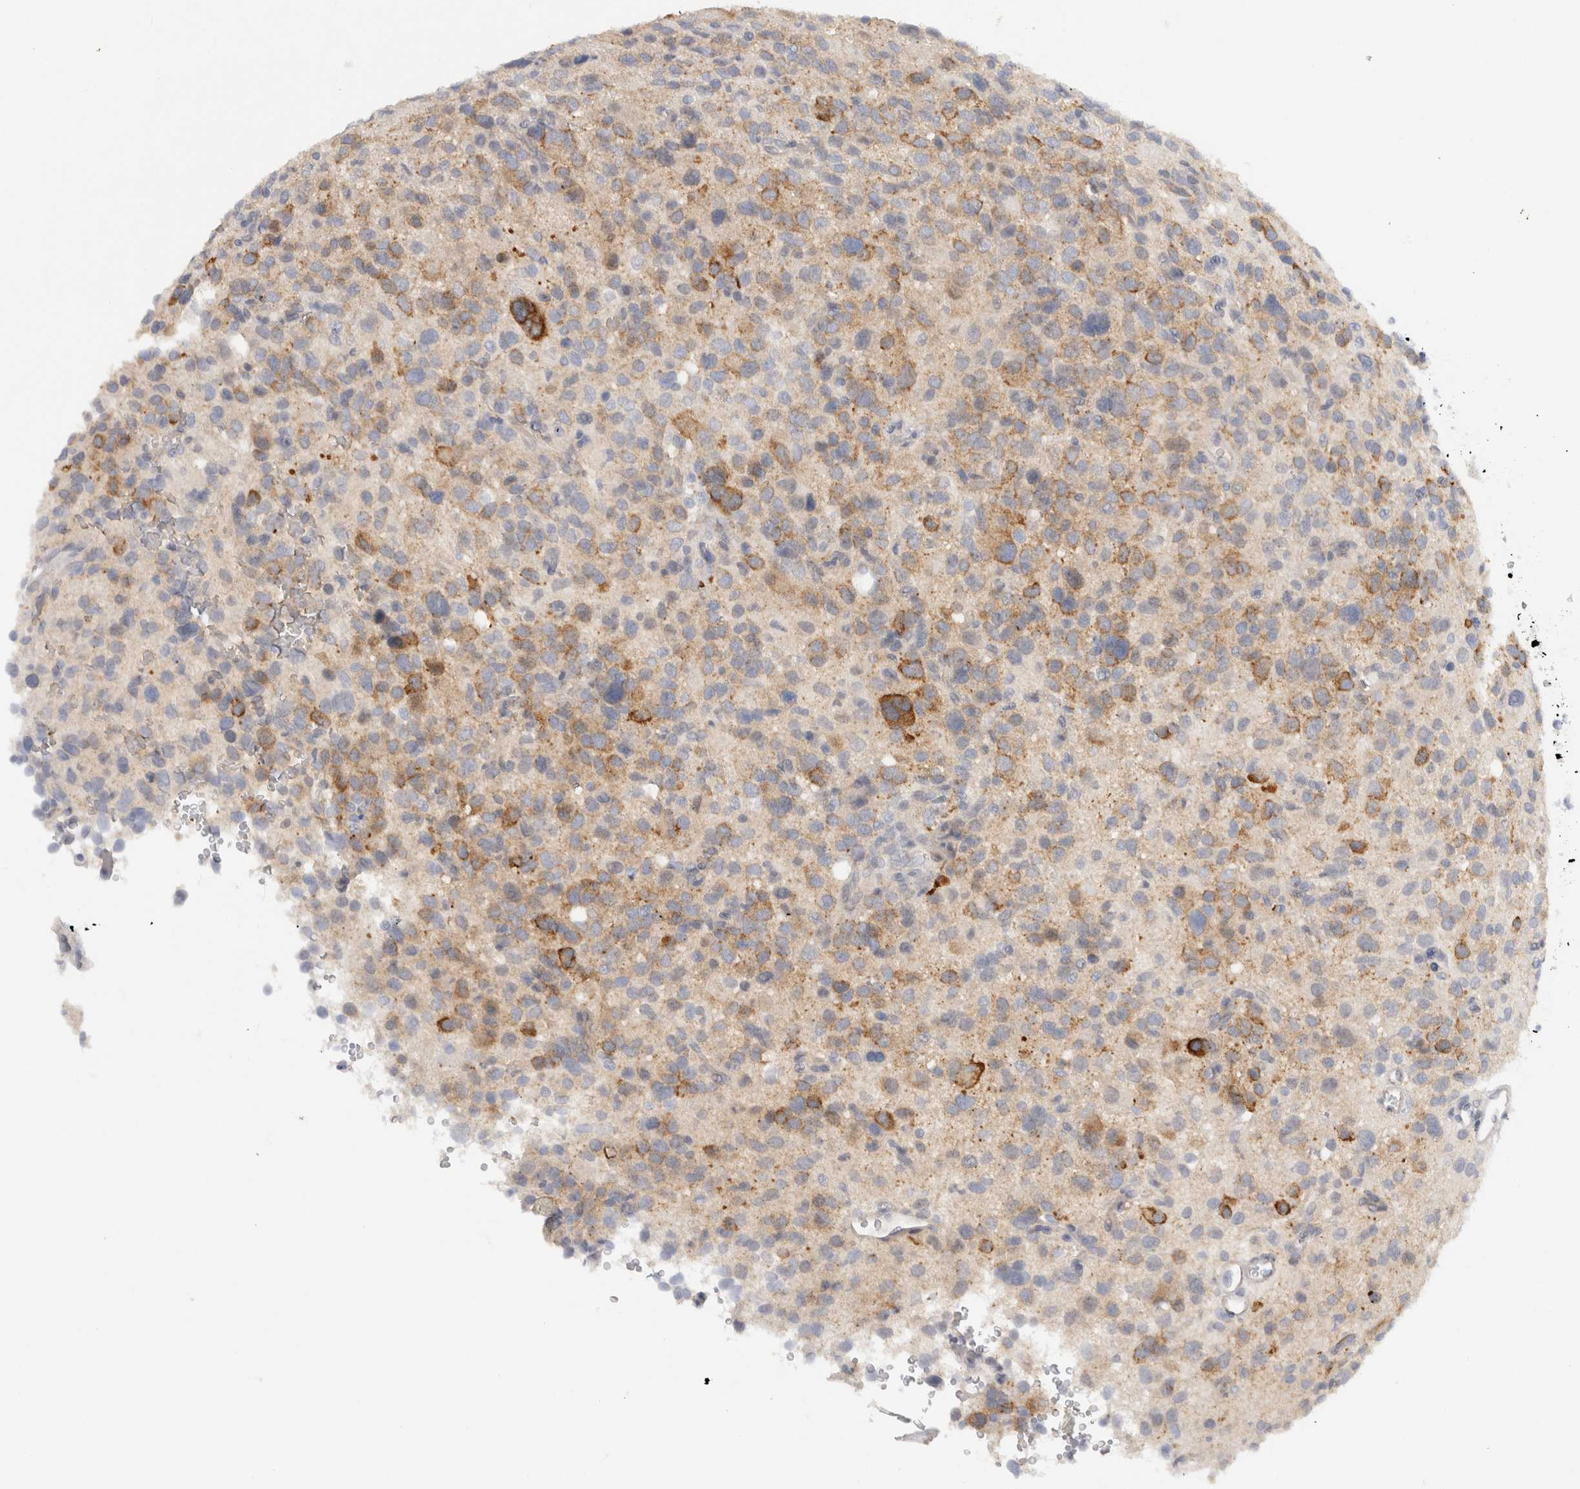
{"staining": {"intensity": "moderate", "quantity": ">75%", "location": "cytoplasmic/membranous"}, "tissue": "glioma", "cell_type": "Tumor cells", "image_type": "cancer", "snomed": [{"axis": "morphology", "description": "Glioma, malignant, High grade"}, {"axis": "topography", "description": "Brain"}], "caption": "An immunohistochemistry histopathology image of neoplastic tissue is shown. Protein staining in brown shows moderate cytoplasmic/membranous positivity in glioma within tumor cells.", "gene": "CHRM4", "patient": {"sex": "male", "age": 48}}